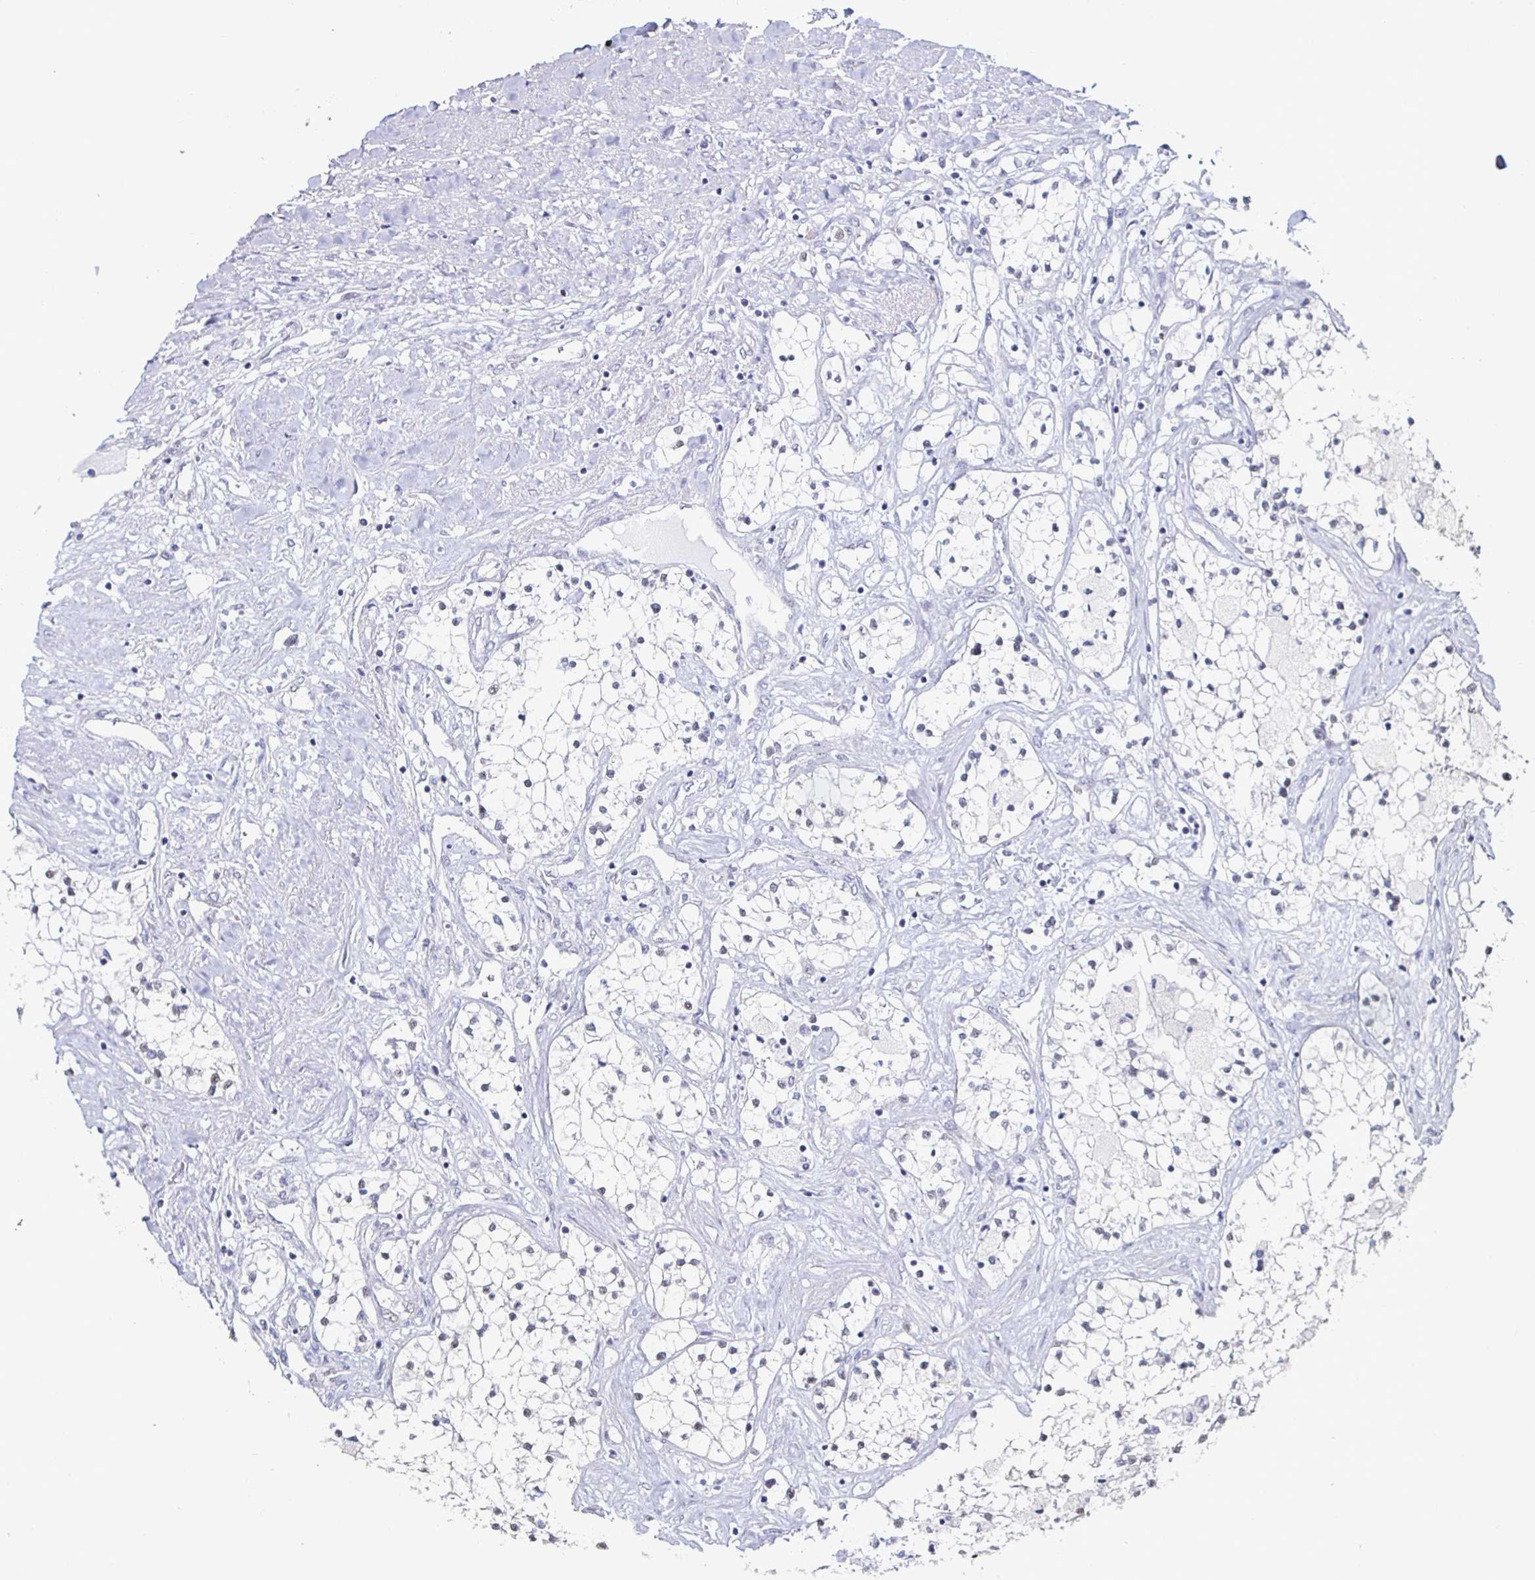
{"staining": {"intensity": "negative", "quantity": "none", "location": "none"}, "tissue": "renal cancer", "cell_type": "Tumor cells", "image_type": "cancer", "snomed": [{"axis": "morphology", "description": "Adenocarcinoma, NOS"}, {"axis": "topography", "description": "Kidney"}], "caption": "A photomicrograph of adenocarcinoma (renal) stained for a protein displays no brown staining in tumor cells.", "gene": "DDX39B", "patient": {"sex": "male", "age": 68}}